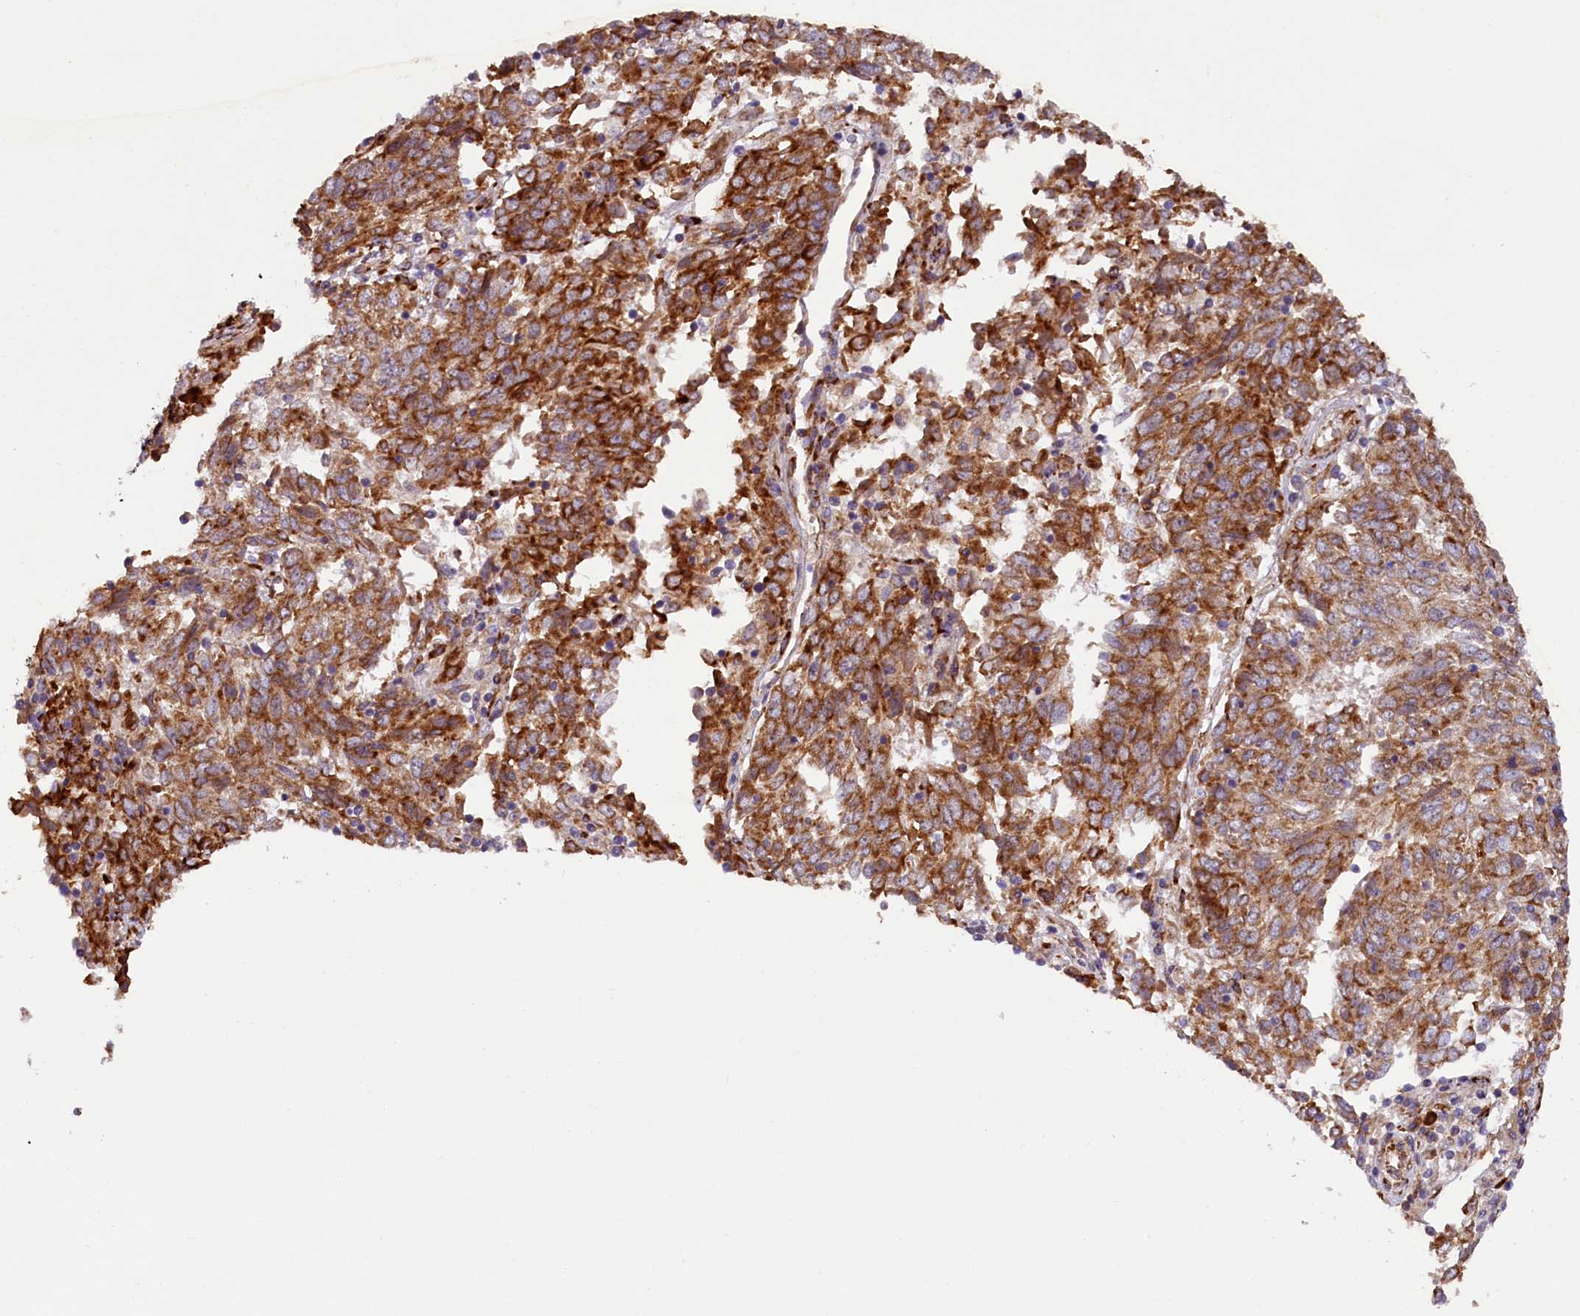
{"staining": {"intensity": "strong", "quantity": ">75%", "location": "cytoplasmic/membranous"}, "tissue": "endometrial cancer", "cell_type": "Tumor cells", "image_type": "cancer", "snomed": [{"axis": "morphology", "description": "Adenocarcinoma, NOS"}, {"axis": "topography", "description": "Endometrium"}], "caption": "Immunohistochemistry image of neoplastic tissue: human endometrial cancer stained using immunohistochemistry shows high levels of strong protein expression localized specifically in the cytoplasmic/membranous of tumor cells, appearing as a cytoplasmic/membranous brown color.", "gene": "SSC5D", "patient": {"sex": "female", "age": 80}}